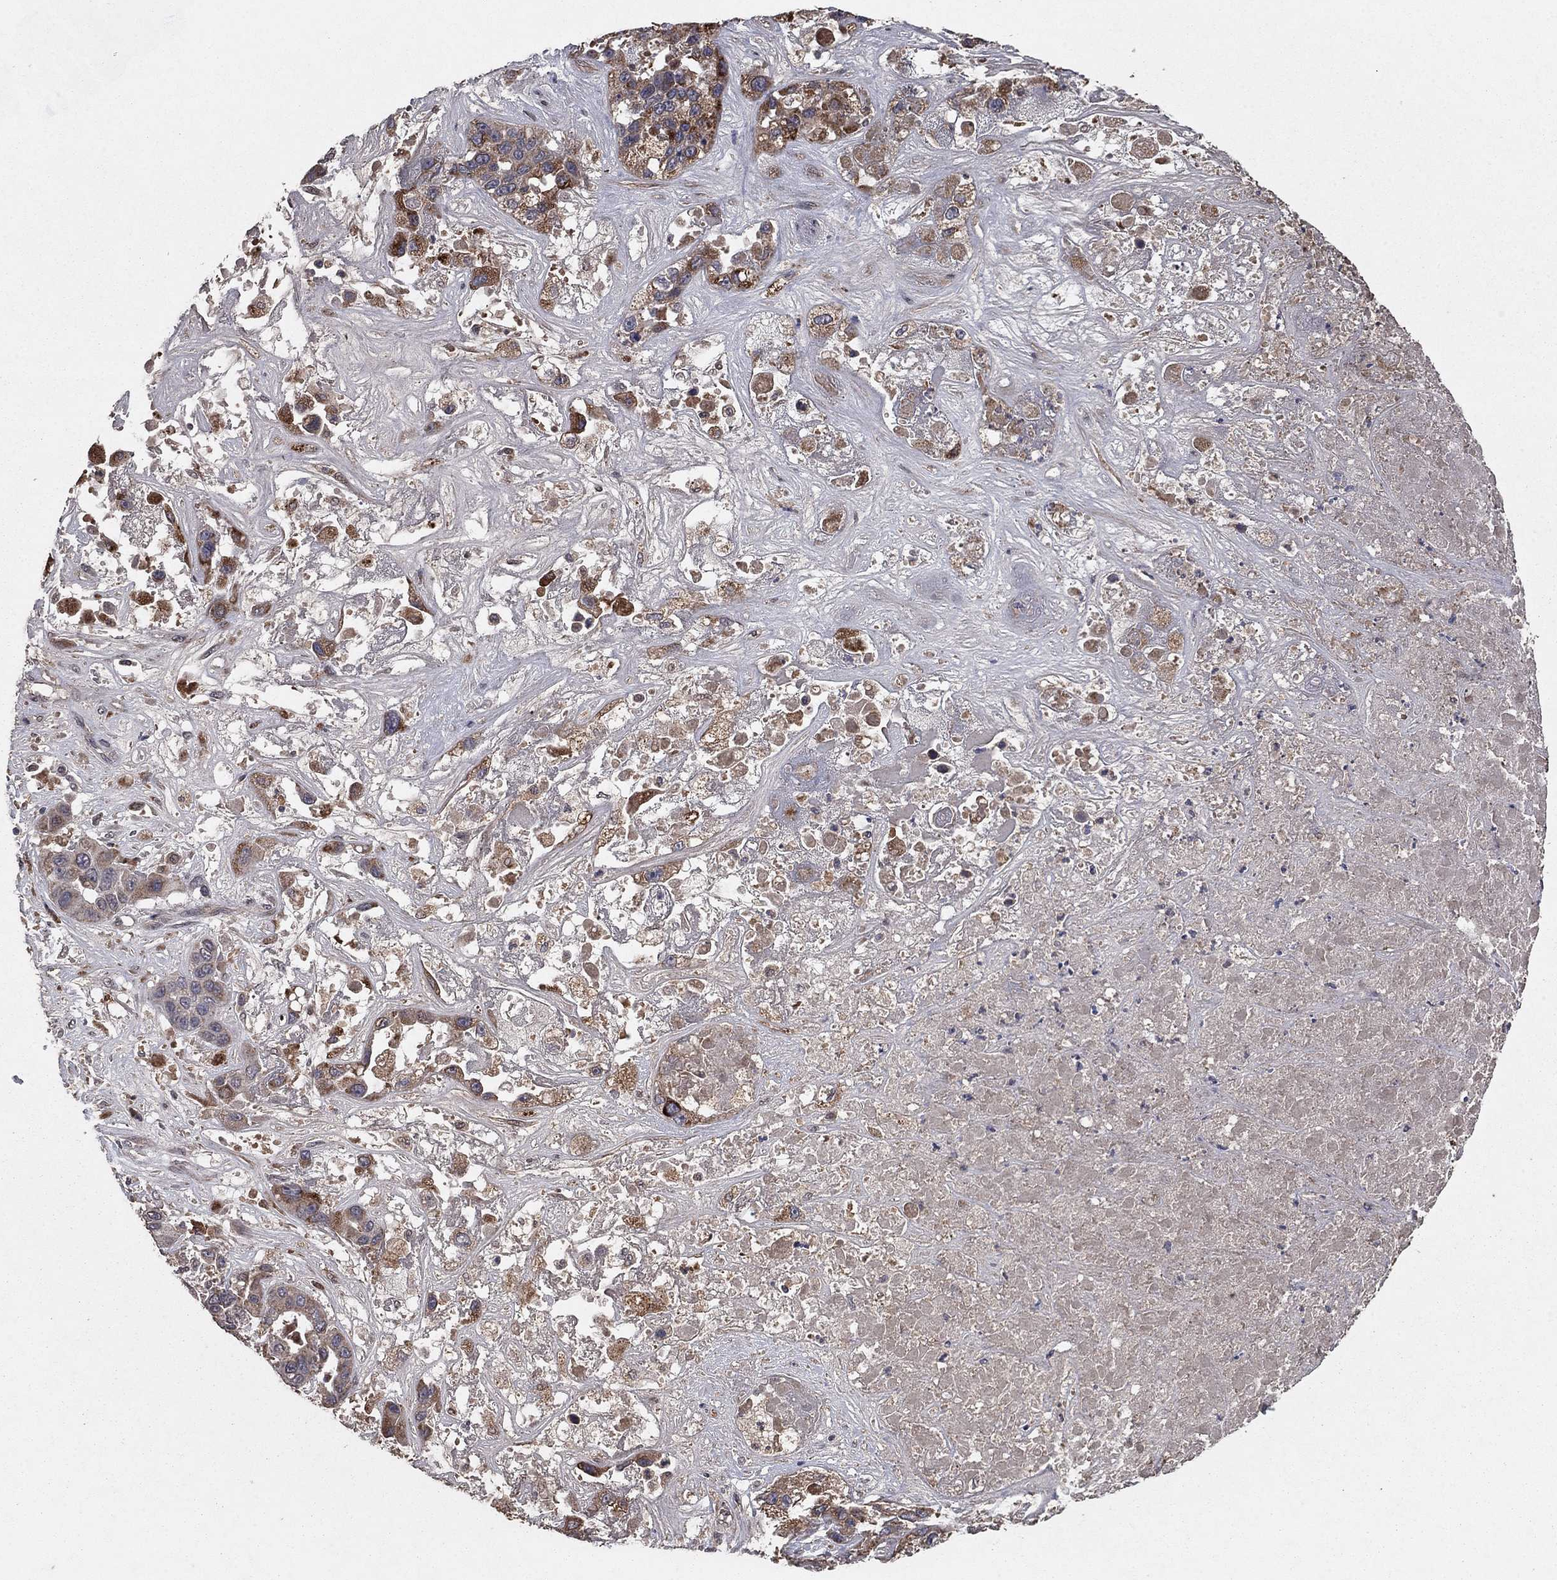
{"staining": {"intensity": "moderate", "quantity": "25%-75%", "location": "cytoplasmic/membranous"}, "tissue": "liver cancer", "cell_type": "Tumor cells", "image_type": "cancer", "snomed": [{"axis": "morphology", "description": "Cholangiocarcinoma"}, {"axis": "topography", "description": "Liver"}], "caption": "A micrograph of liver cancer (cholangiocarcinoma) stained for a protein shows moderate cytoplasmic/membranous brown staining in tumor cells.", "gene": "DHRS1", "patient": {"sex": "female", "age": 52}}